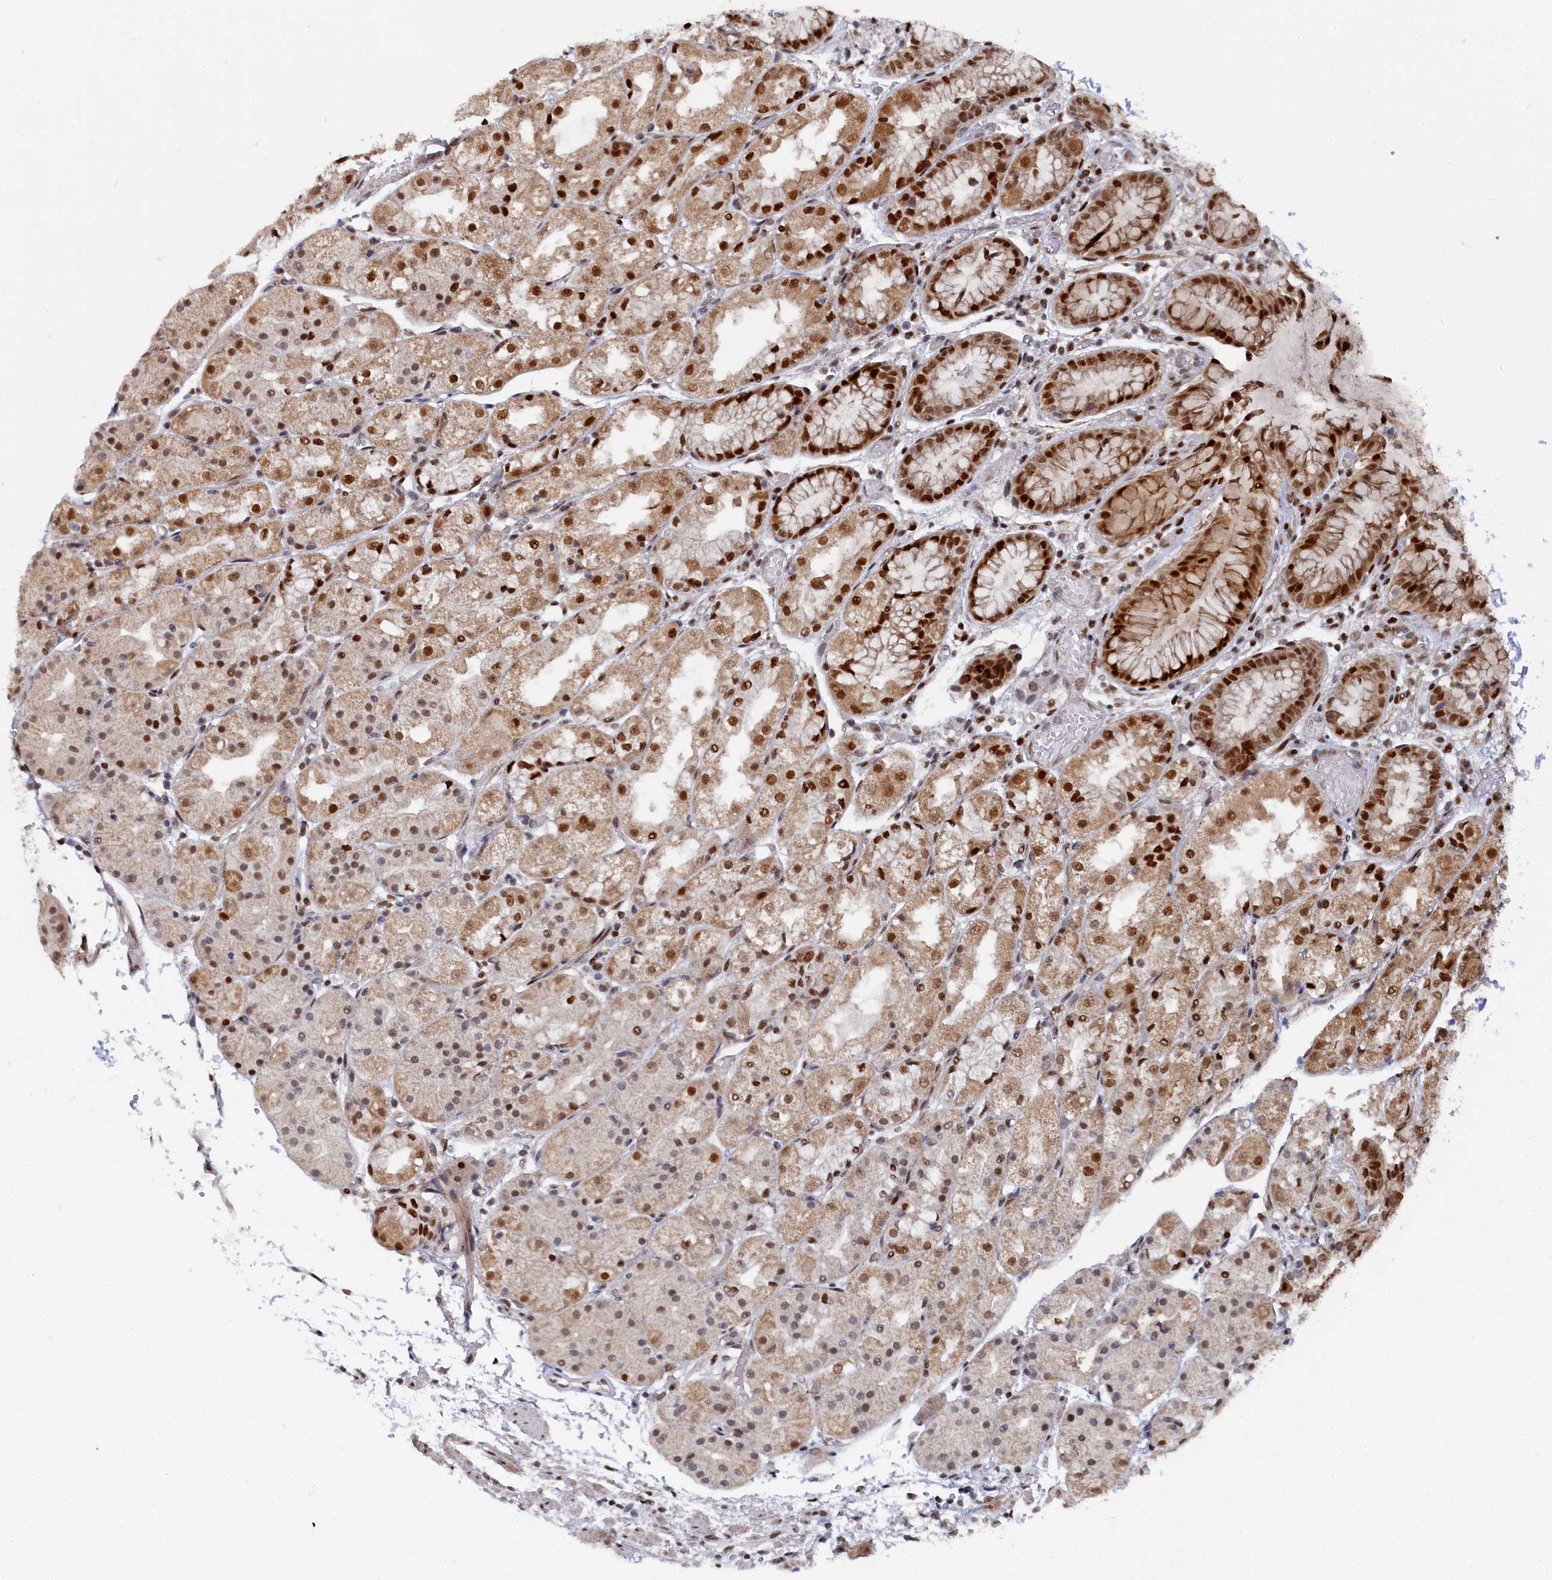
{"staining": {"intensity": "strong", "quantity": ">75%", "location": "cytoplasmic/membranous,nuclear"}, "tissue": "stomach", "cell_type": "Glandular cells", "image_type": "normal", "snomed": [{"axis": "morphology", "description": "Normal tissue, NOS"}, {"axis": "topography", "description": "Stomach, upper"}], "caption": "IHC image of benign stomach: stomach stained using IHC shows high levels of strong protein expression localized specifically in the cytoplasmic/membranous,nuclear of glandular cells, appearing as a cytoplasmic/membranous,nuclear brown color.", "gene": "BUB3", "patient": {"sex": "male", "age": 72}}